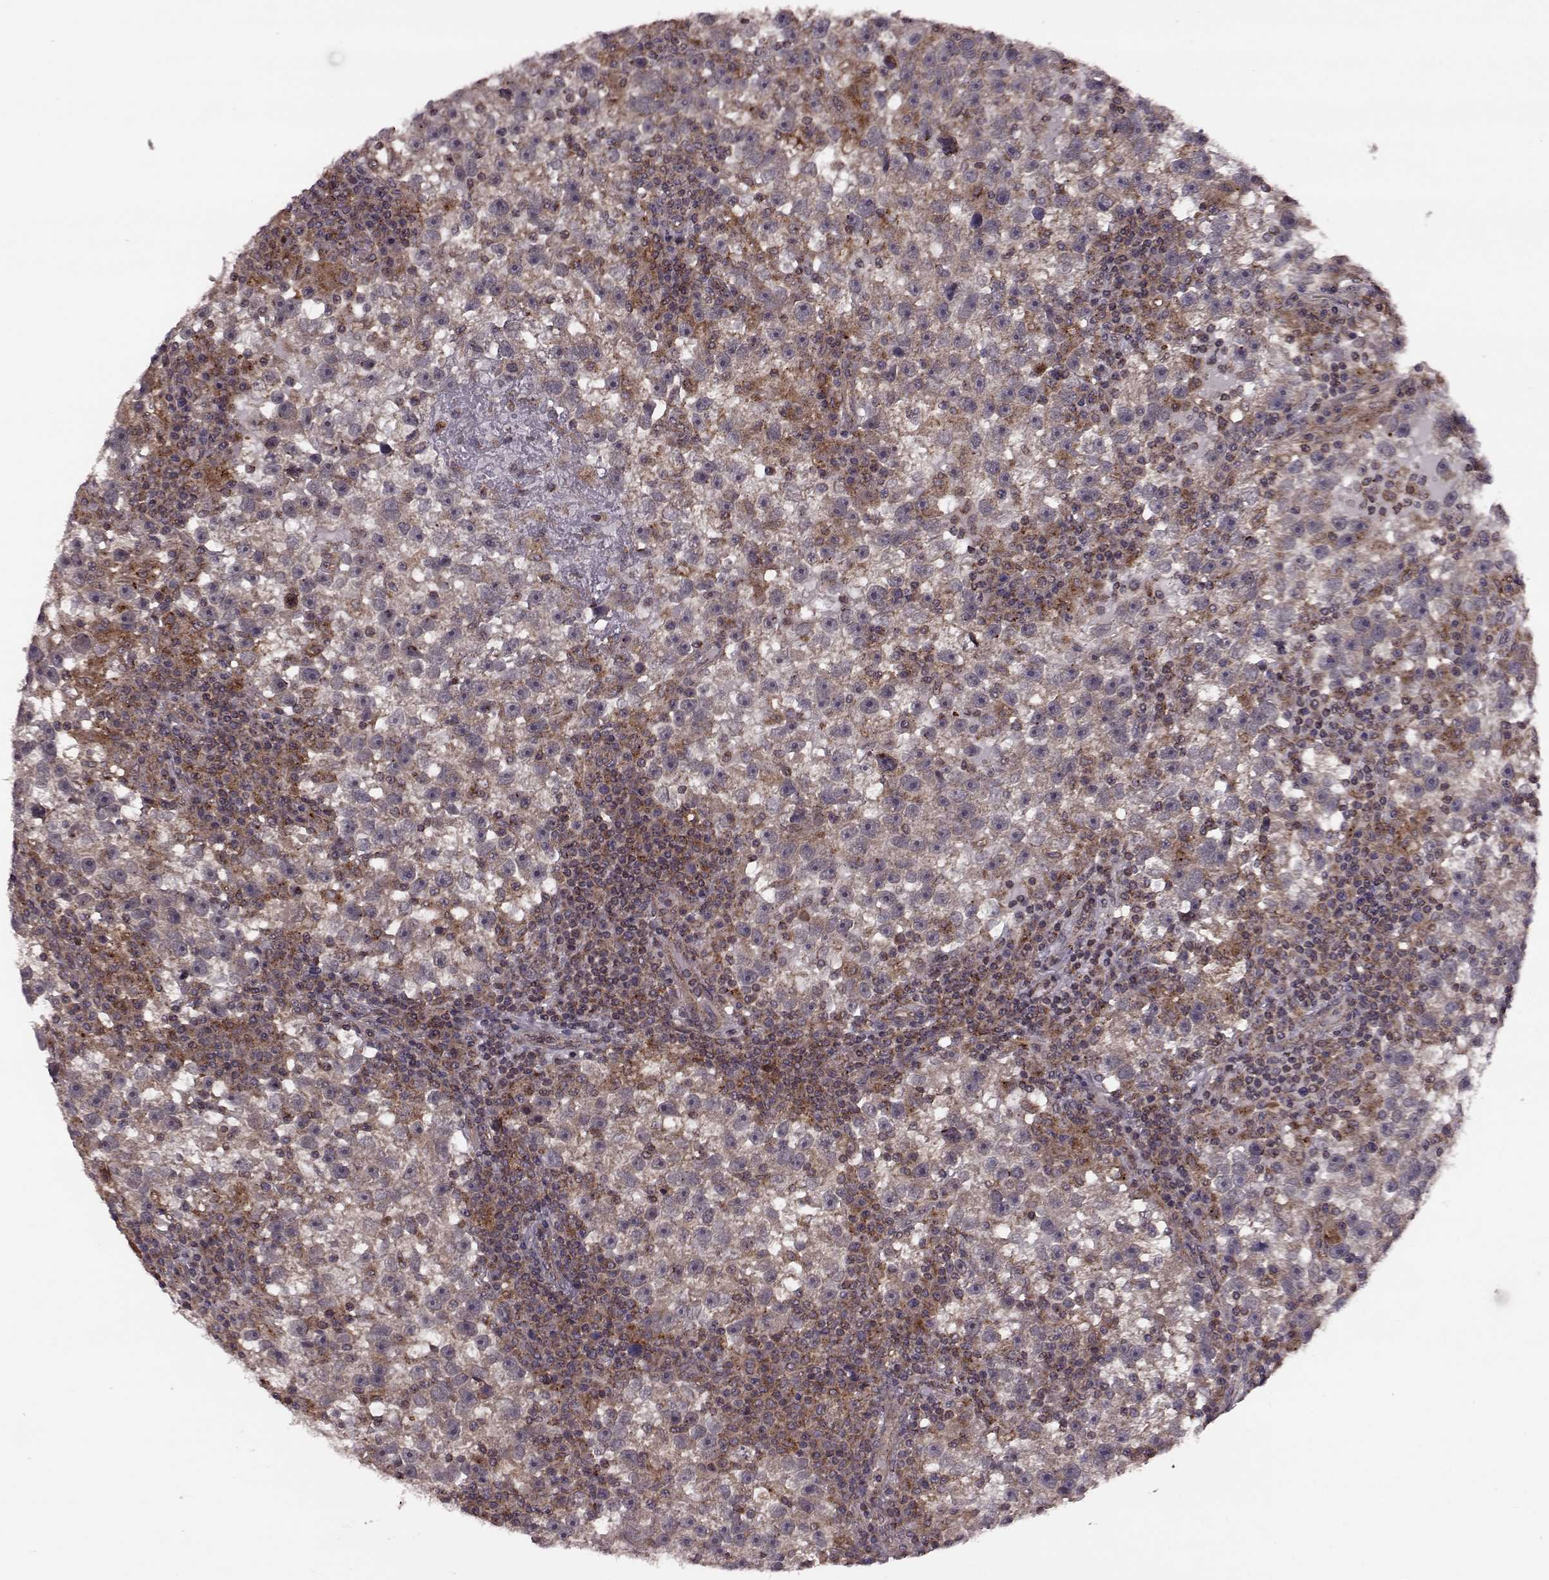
{"staining": {"intensity": "weak", "quantity": ">75%", "location": "cytoplasmic/membranous"}, "tissue": "testis cancer", "cell_type": "Tumor cells", "image_type": "cancer", "snomed": [{"axis": "morphology", "description": "Seminoma, NOS"}, {"axis": "topography", "description": "Testis"}], "caption": "A low amount of weak cytoplasmic/membranous positivity is appreciated in about >75% of tumor cells in testis cancer tissue.", "gene": "FNIP2", "patient": {"sex": "male", "age": 47}}